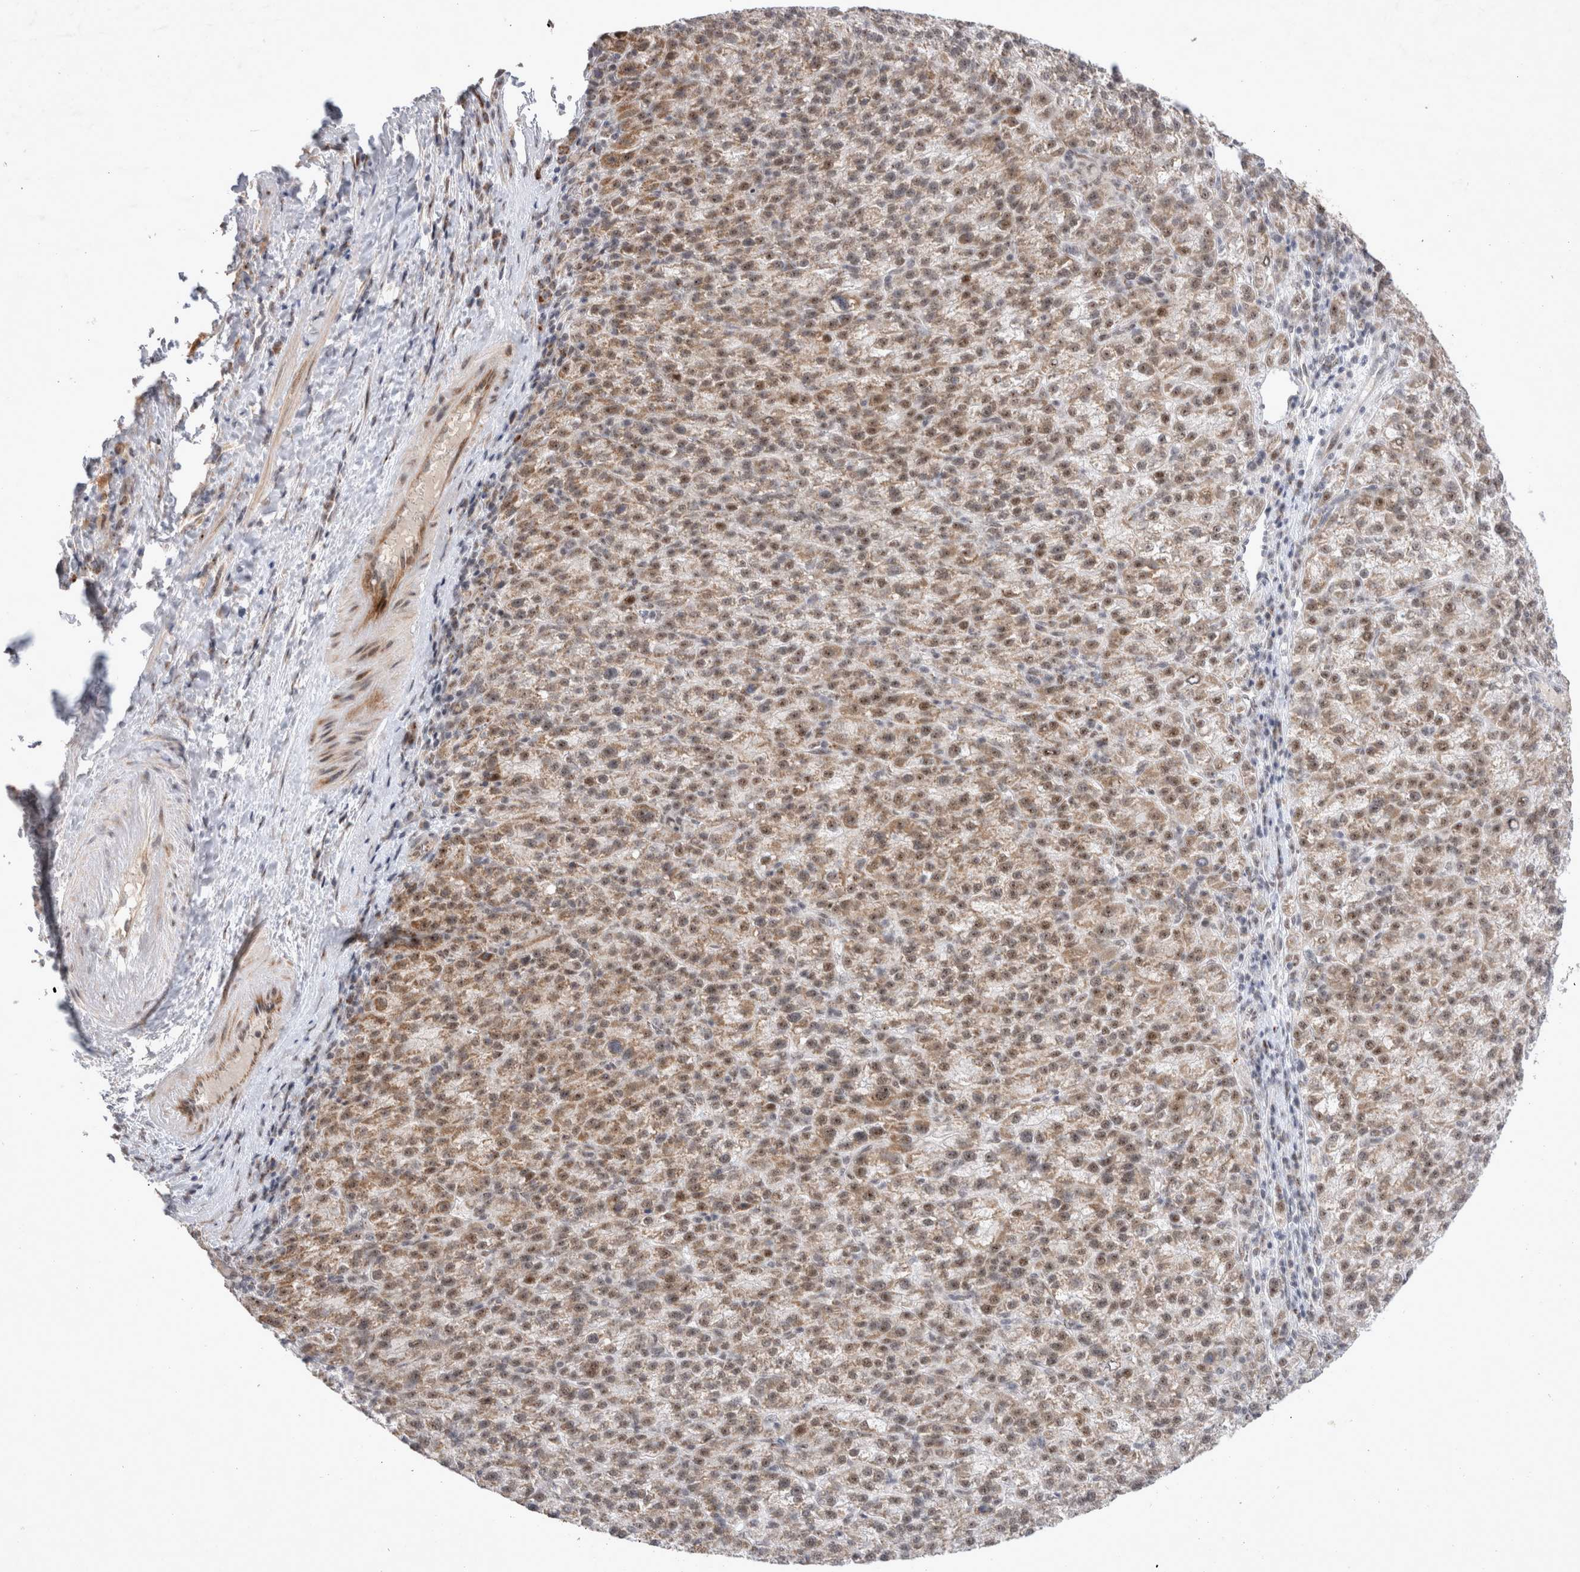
{"staining": {"intensity": "moderate", "quantity": ">75%", "location": "cytoplasmic/membranous,nuclear"}, "tissue": "liver cancer", "cell_type": "Tumor cells", "image_type": "cancer", "snomed": [{"axis": "morphology", "description": "Carcinoma, Hepatocellular, NOS"}, {"axis": "topography", "description": "Liver"}], "caption": "Liver cancer (hepatocellular carcinoma) tissue reveals moderate cytoplasmic/membranous and nuclear expression in approximately >75% of tumor cells, visualized by immunohistochemistry.", "gene": "MRPL37", "patient": {"sex": "female", "age": 58}}